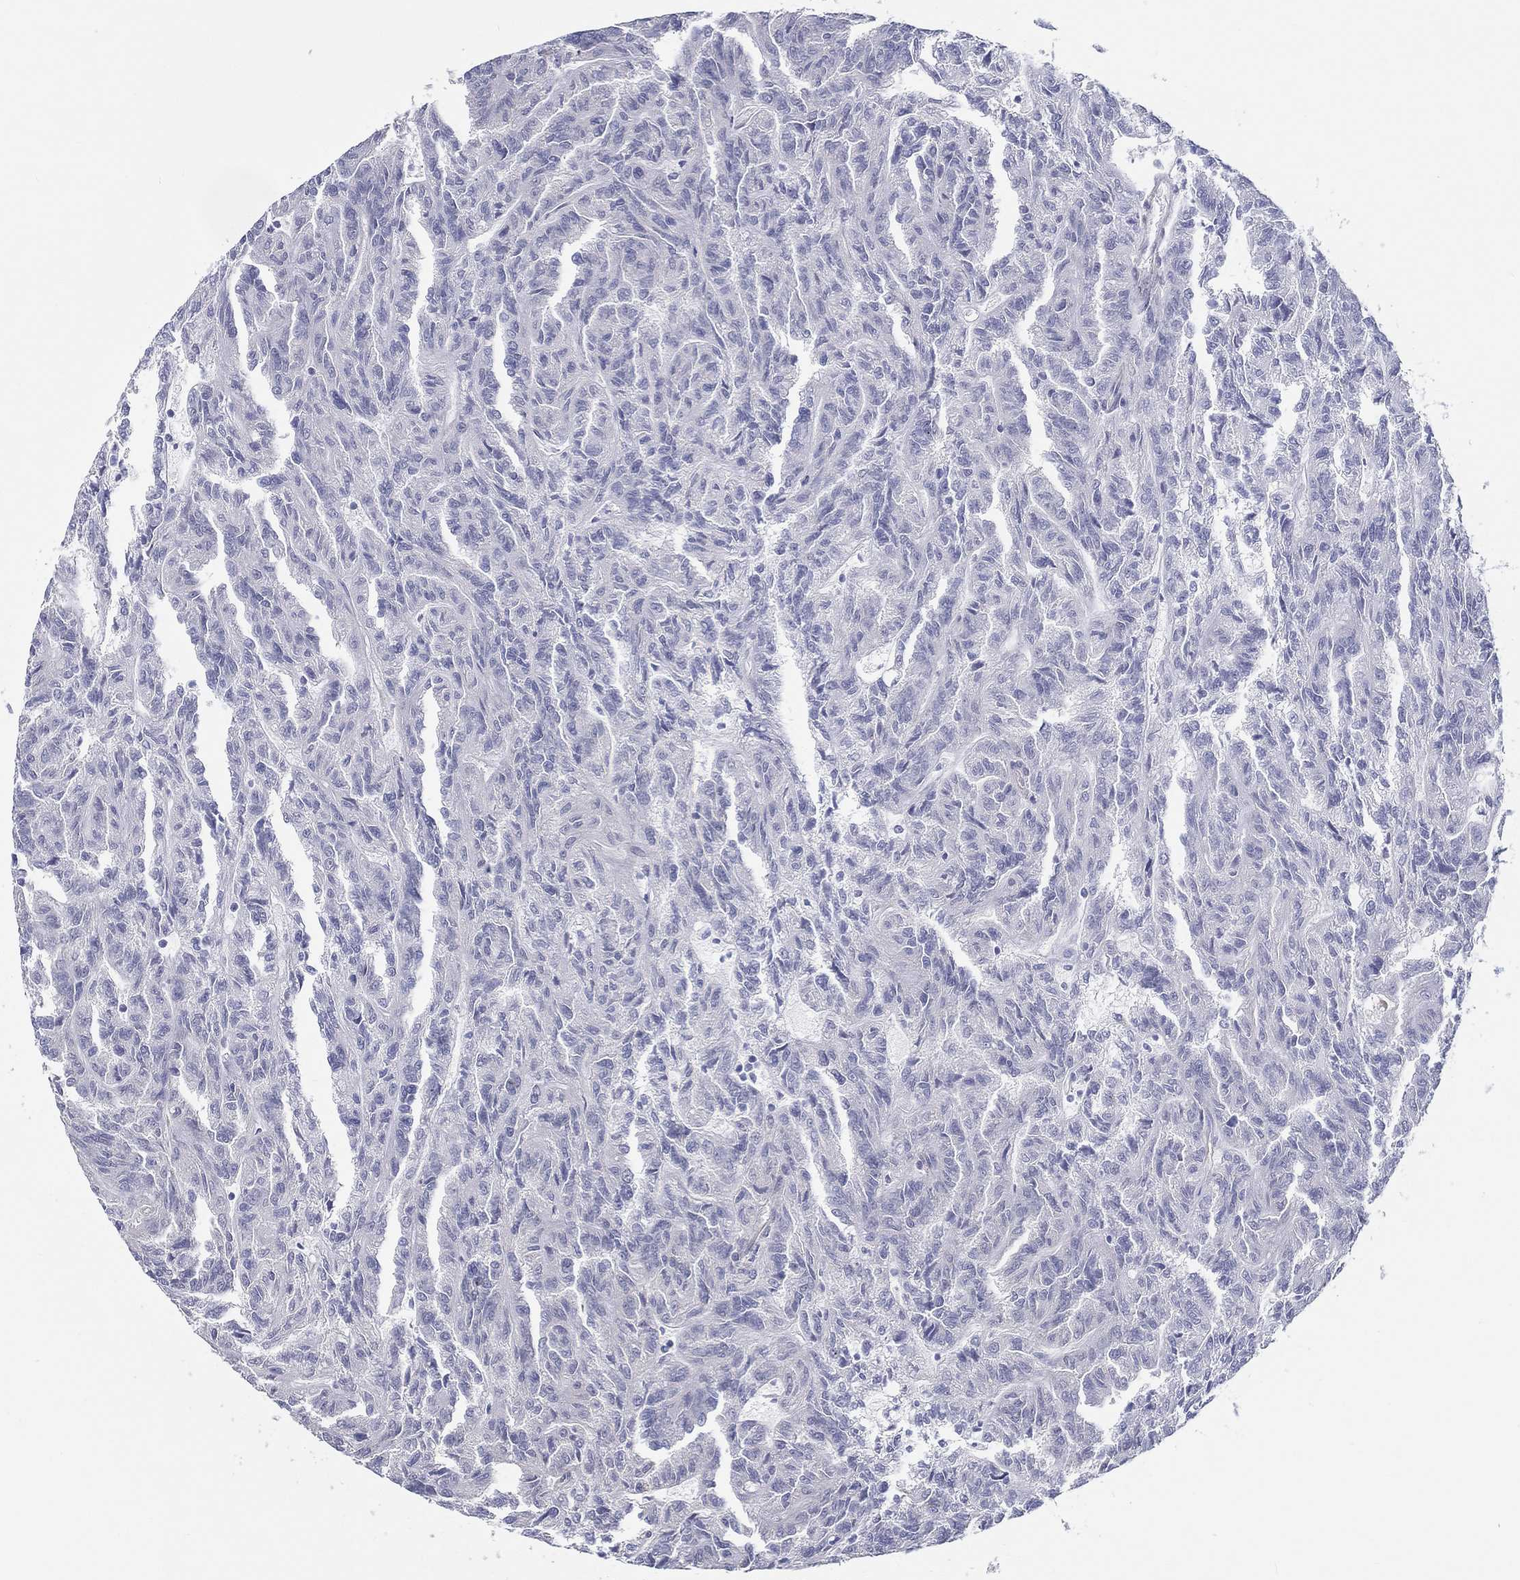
{"staining": {"intensity": "negative", "quantity": "none", "location": "none"}, "tissue": "renal cancer", "cell_type": "Tumor cells", "image_type": "cancer", "snomed": [{"axis": "morphology", "description": "Adenocarcinoma, NOS"}, {"axis": "topography", "description": "Kidney"}], "caption": "Protein analysis of renal adenocarcinoma displays no significant expression in tumor cells.", "gene": "CRYGD", "patient": {"sex": "male", "age": 79}}